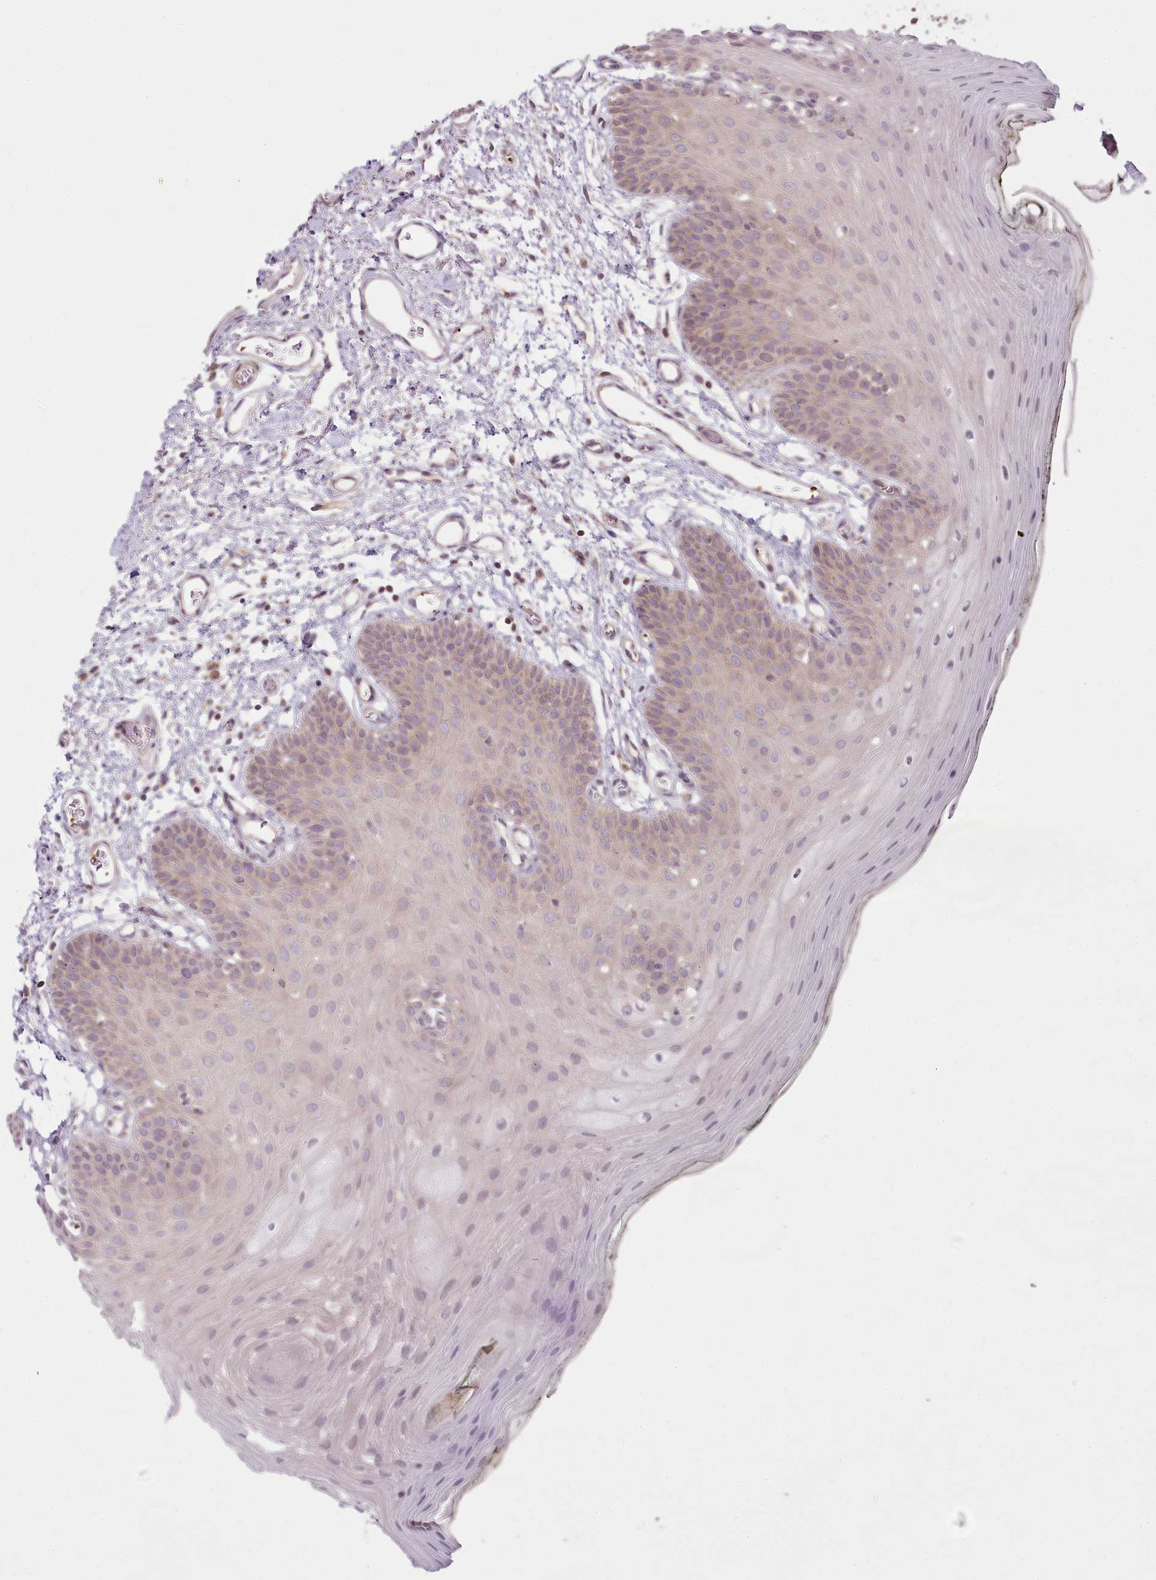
{"staining": {"intensity": "weak", "quantity": "25%-75%", "location": "cytoplasmic/membranous"}, "tissue": "oral mucosa", "cell_type": "Squamous epithelial cells", "image_type": "normal", "snomed": [{"axis": "morphology", "description": "Normal tissue, NOS"}, {"axis": "topography", "description": "Oral tissue"}, {"axis": "topography", "description": "Tounge, NOS"}], "caption": "High-power microscopy captured an immunohistochemistry (IHC) histopathology image of normal oral mucosa, revealing weak cytoplasmic/membranous staining in about 25%-75% of squamous epithelial cells.", "gene": "CAPN7", "patient": {"sex": "female", "age": 81}}